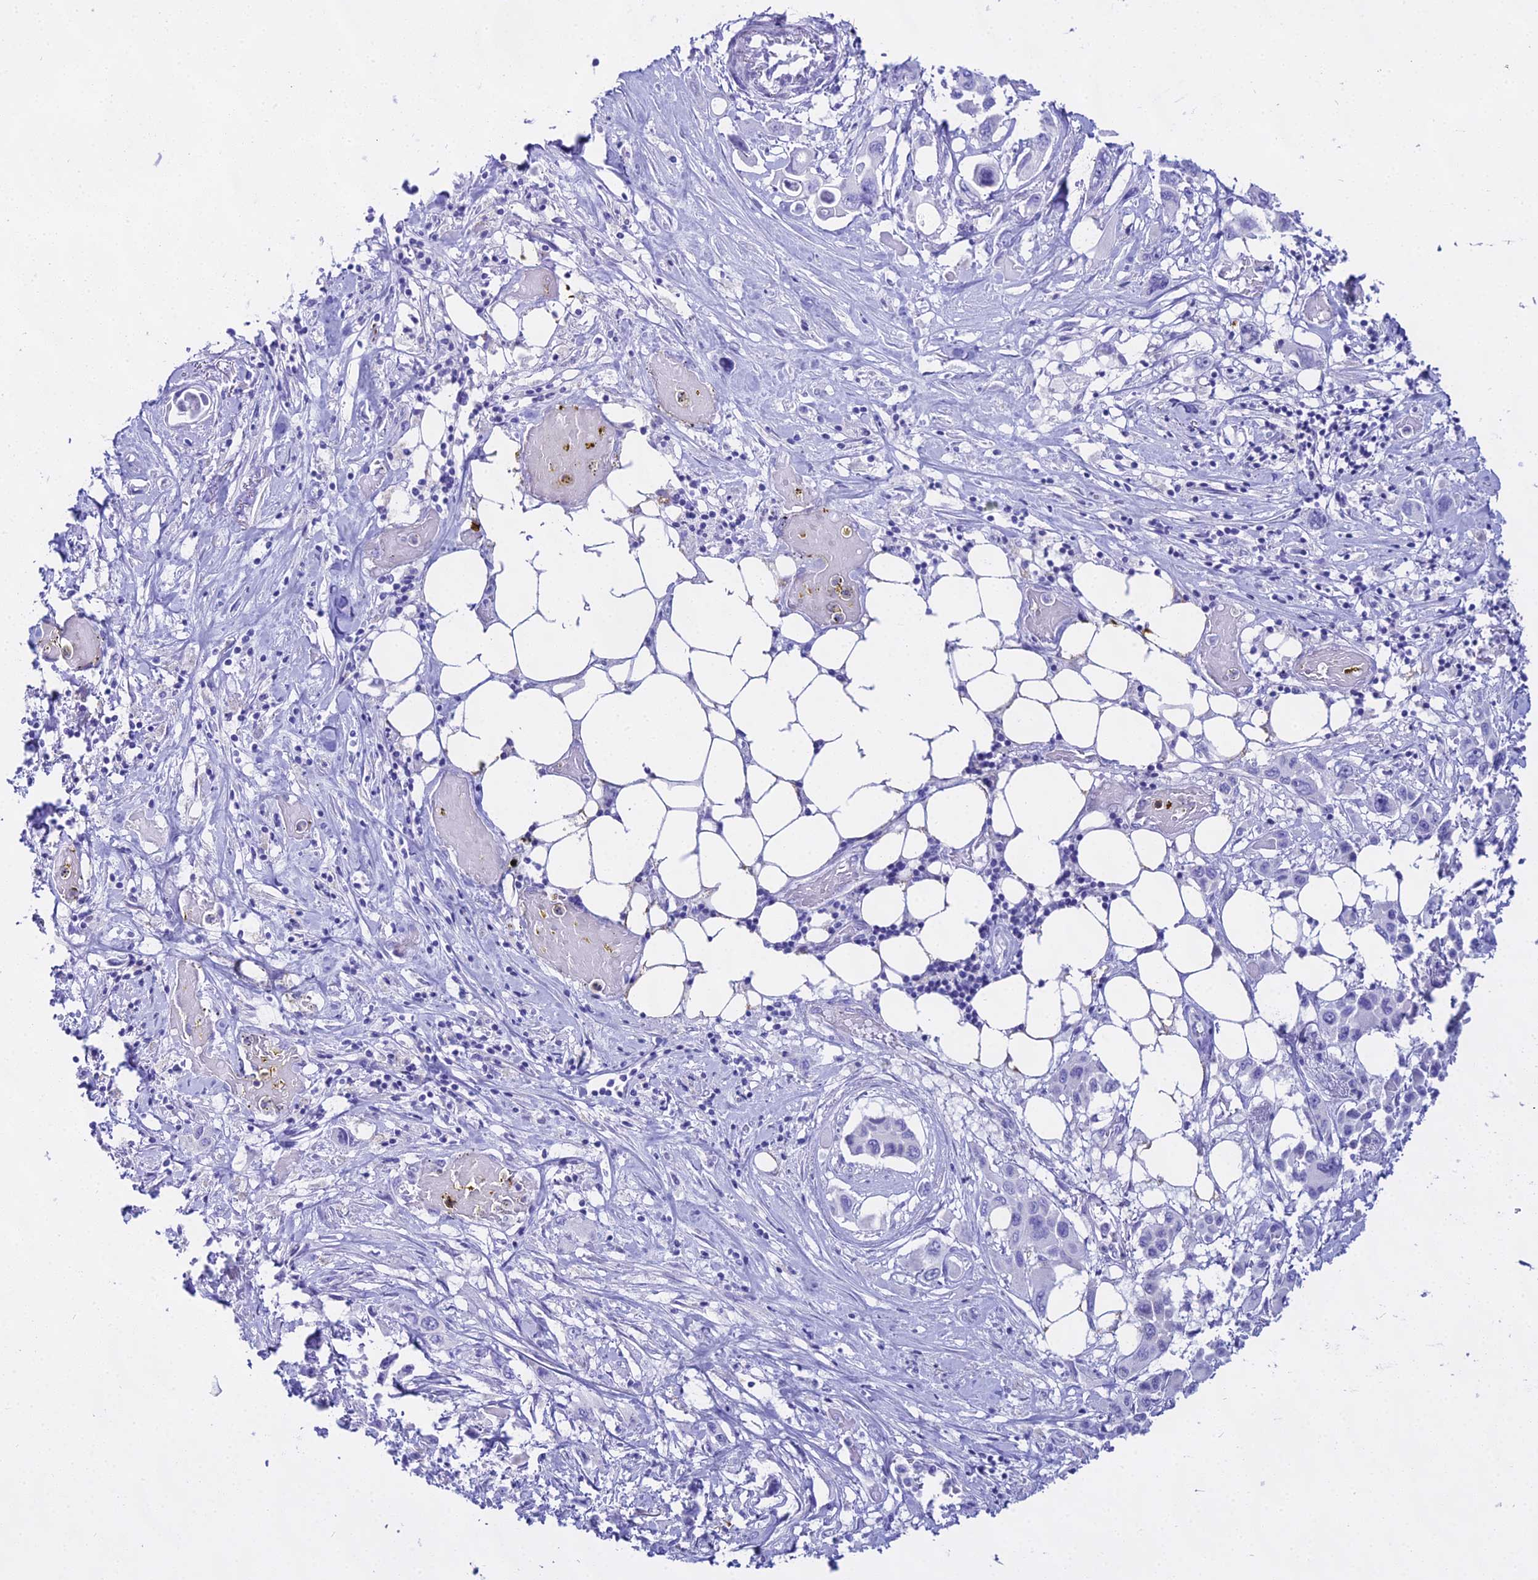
{"staining": {"intensity": "negative", "quantity": "none", "location": "none"}, "tissue": "pancreatic cancer", "cell_type": "Tumor cells", "image_type": "cancer", "snomed": [{"axis": "morphology", "description": "Adenocarcinoma, NOS"}, {"axis": "topography", "description": "Pancreas"}], "caption": "A histopathology image of human pancreatic cancer (adenocarcinoma) is negative for staining in tumor cells.", "gene": "CGB2", "patient": {"sex": "male", "age": 92}}